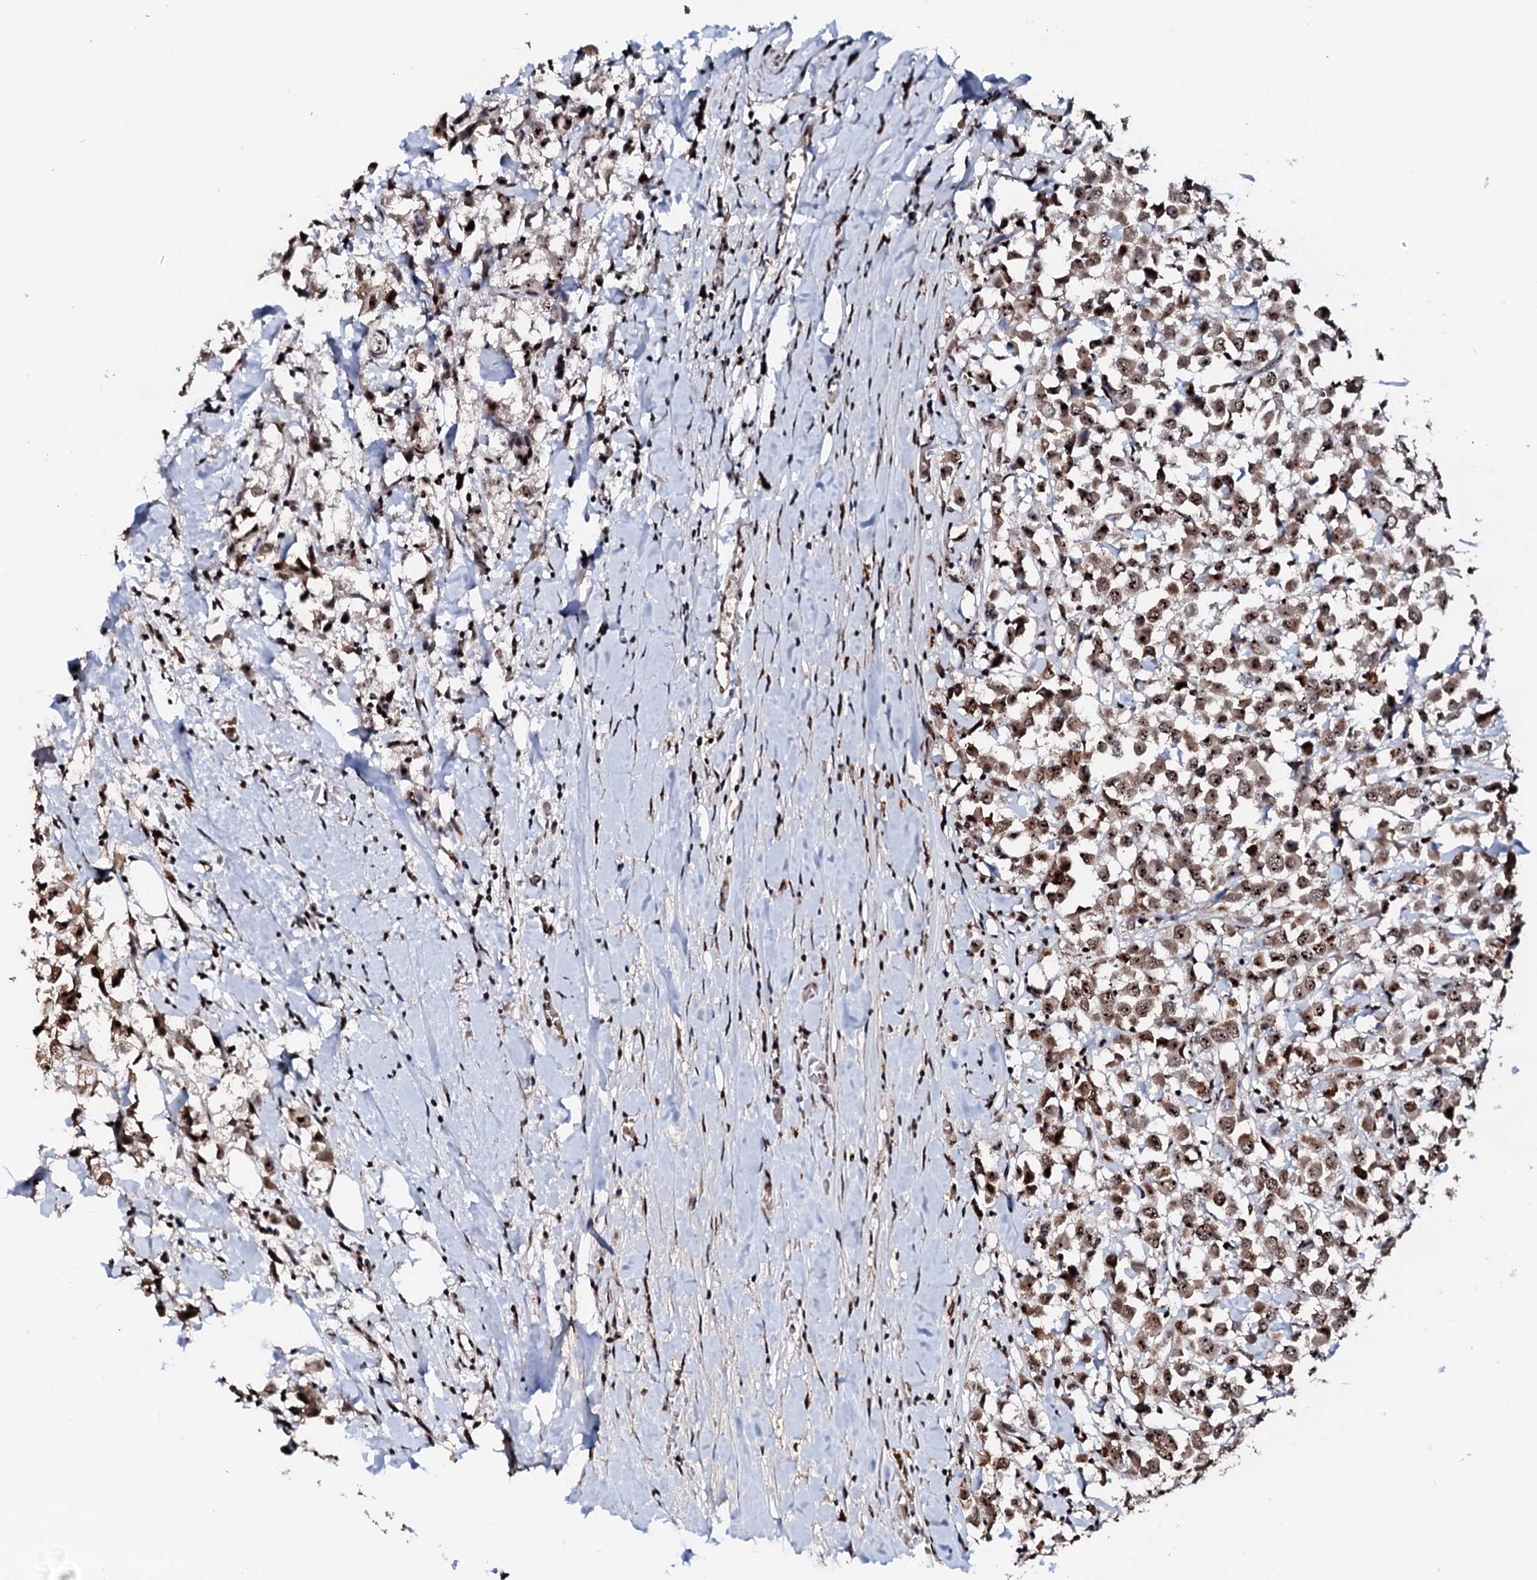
{"staining": {"intensity": "moderate", "quantity": ">75%", "location": "nuclear"}, "tissue": "breast cancer", "cell_type": "Tumor cells", "image_type": "cancer", "snomed": [{"axis": "morphology", "description": "Duct carcinoma"}, {"axis": "topography", "description": "Breast"}], "caption": "Breast cancer (invasive ductal carcinoma) stained for a protein (brown) displays moderate nuclear positive staining in approximately >75% of tumor cells.", "gene": "NEUROG3", "patient": {"sex": "female", "age": 61}}